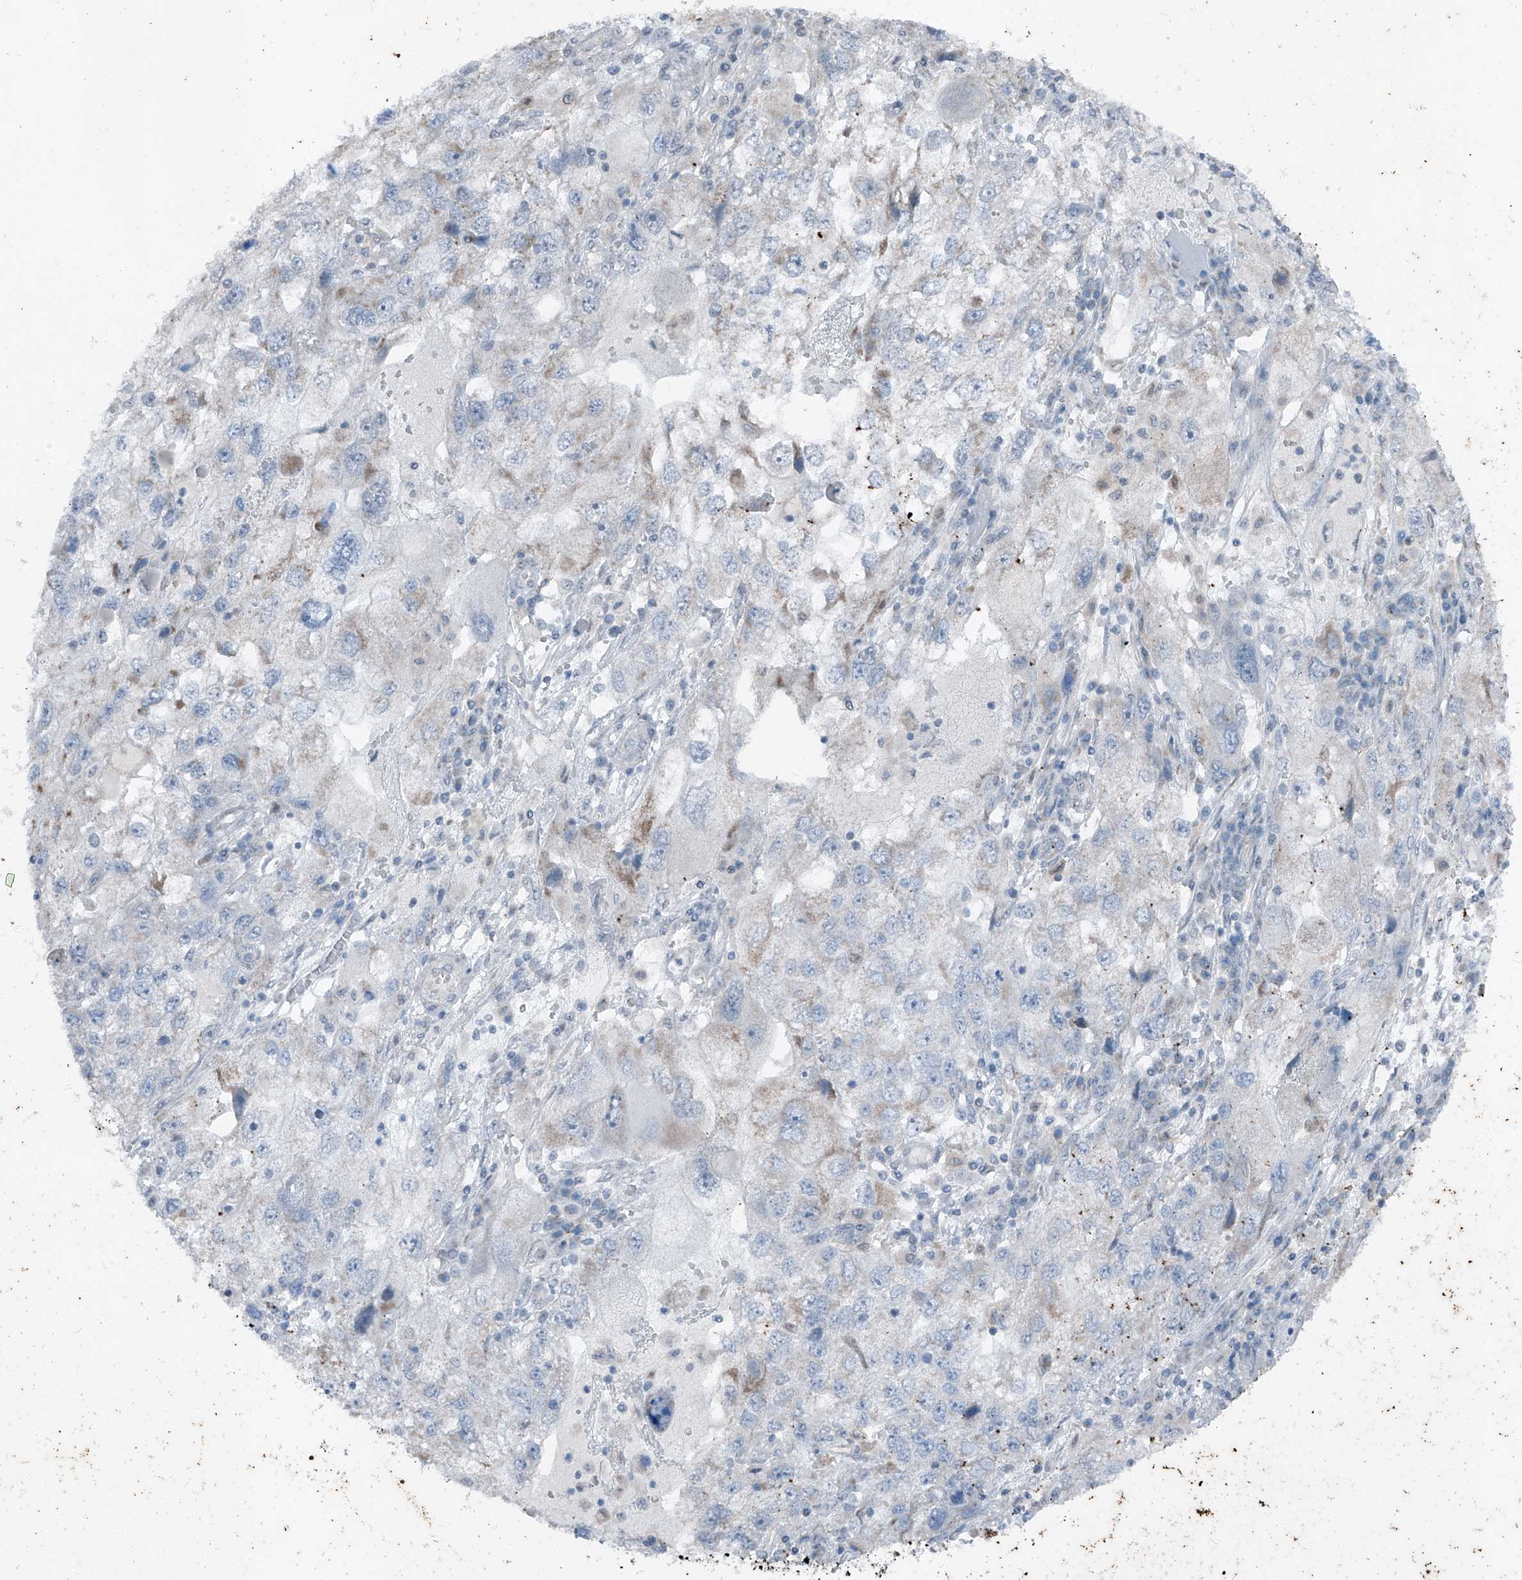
{"staining": {"intensity": "negative", "quantity": "none", "location": "none"}, "tissue": "endometrial cancer", "cell_type": "Tumor cells", "image_type": "cancer", "snomed": [{"axis": "morphology", "description": "Adenocarcinoma, NOS"}, {"axis": "topography", "description": "Endometrium"}], "caption": "Endometrial cancer (adenocarcinoma) stained for a protein using immunohistochemistry displays no positivity tumor cells.", "gene": "DYRK1B", "patient": {"sex": "female", "age": 49}}